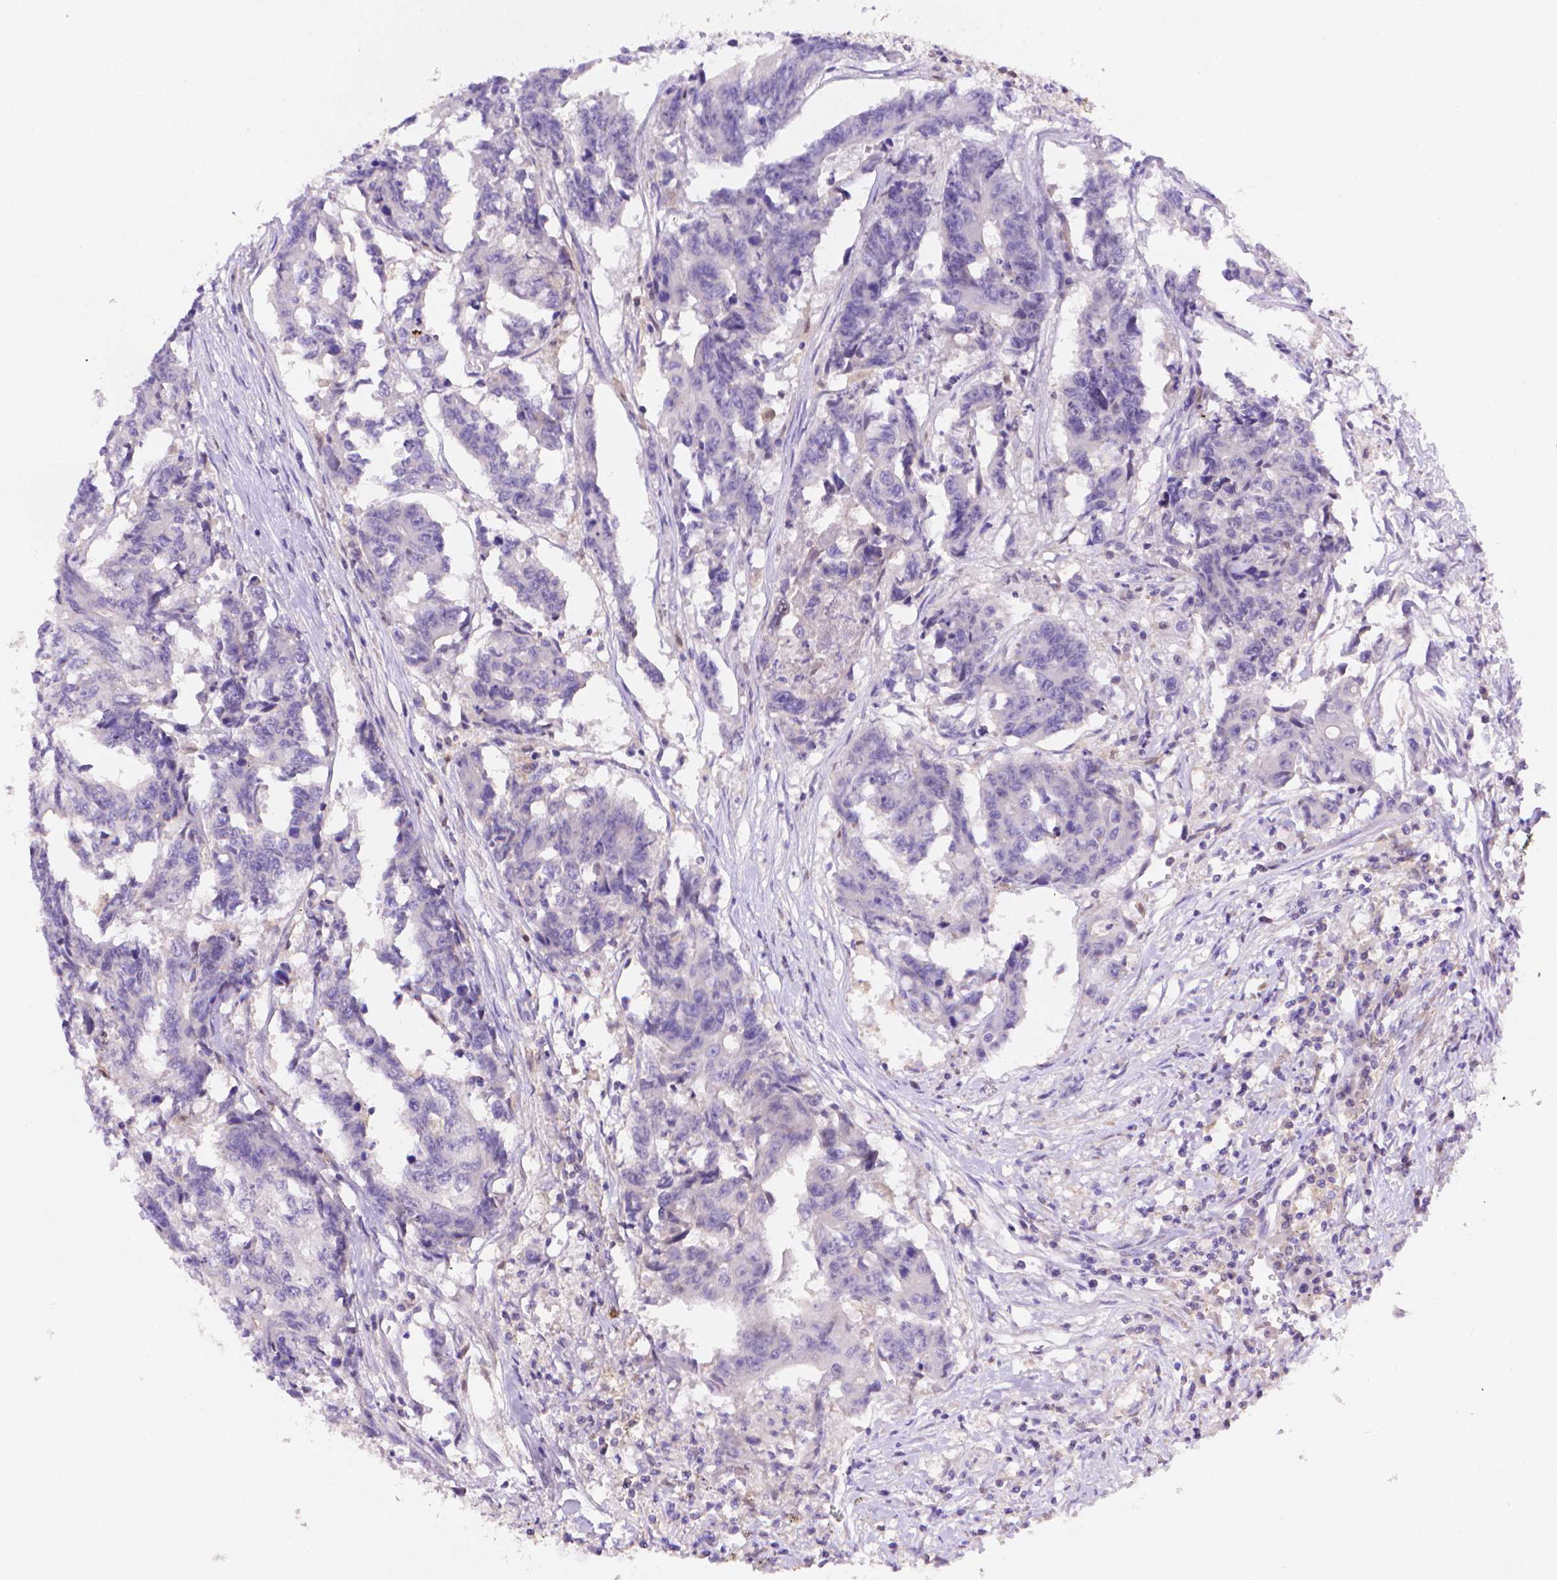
{"staining": {"intensity": "negative", "quantity": "none", "location": "none"}, "tissue": "colorectal cancer", "cell_type": "Tumor cells", "image_type": "cancer", "snomed": [{"axis": "morphology", "description": "Adenocarcinoma, NOS"}, {"axis": "topography", "description": "Rectum"}], "caption": "Tumor cells show no significant positivity in colorectal adenocarcinoma. (DAB immunohistochemistry visualized using brightfield microscopy, high magnification).", "gene": "FGD2", "patient": {"sex": "male", "age": 54}}